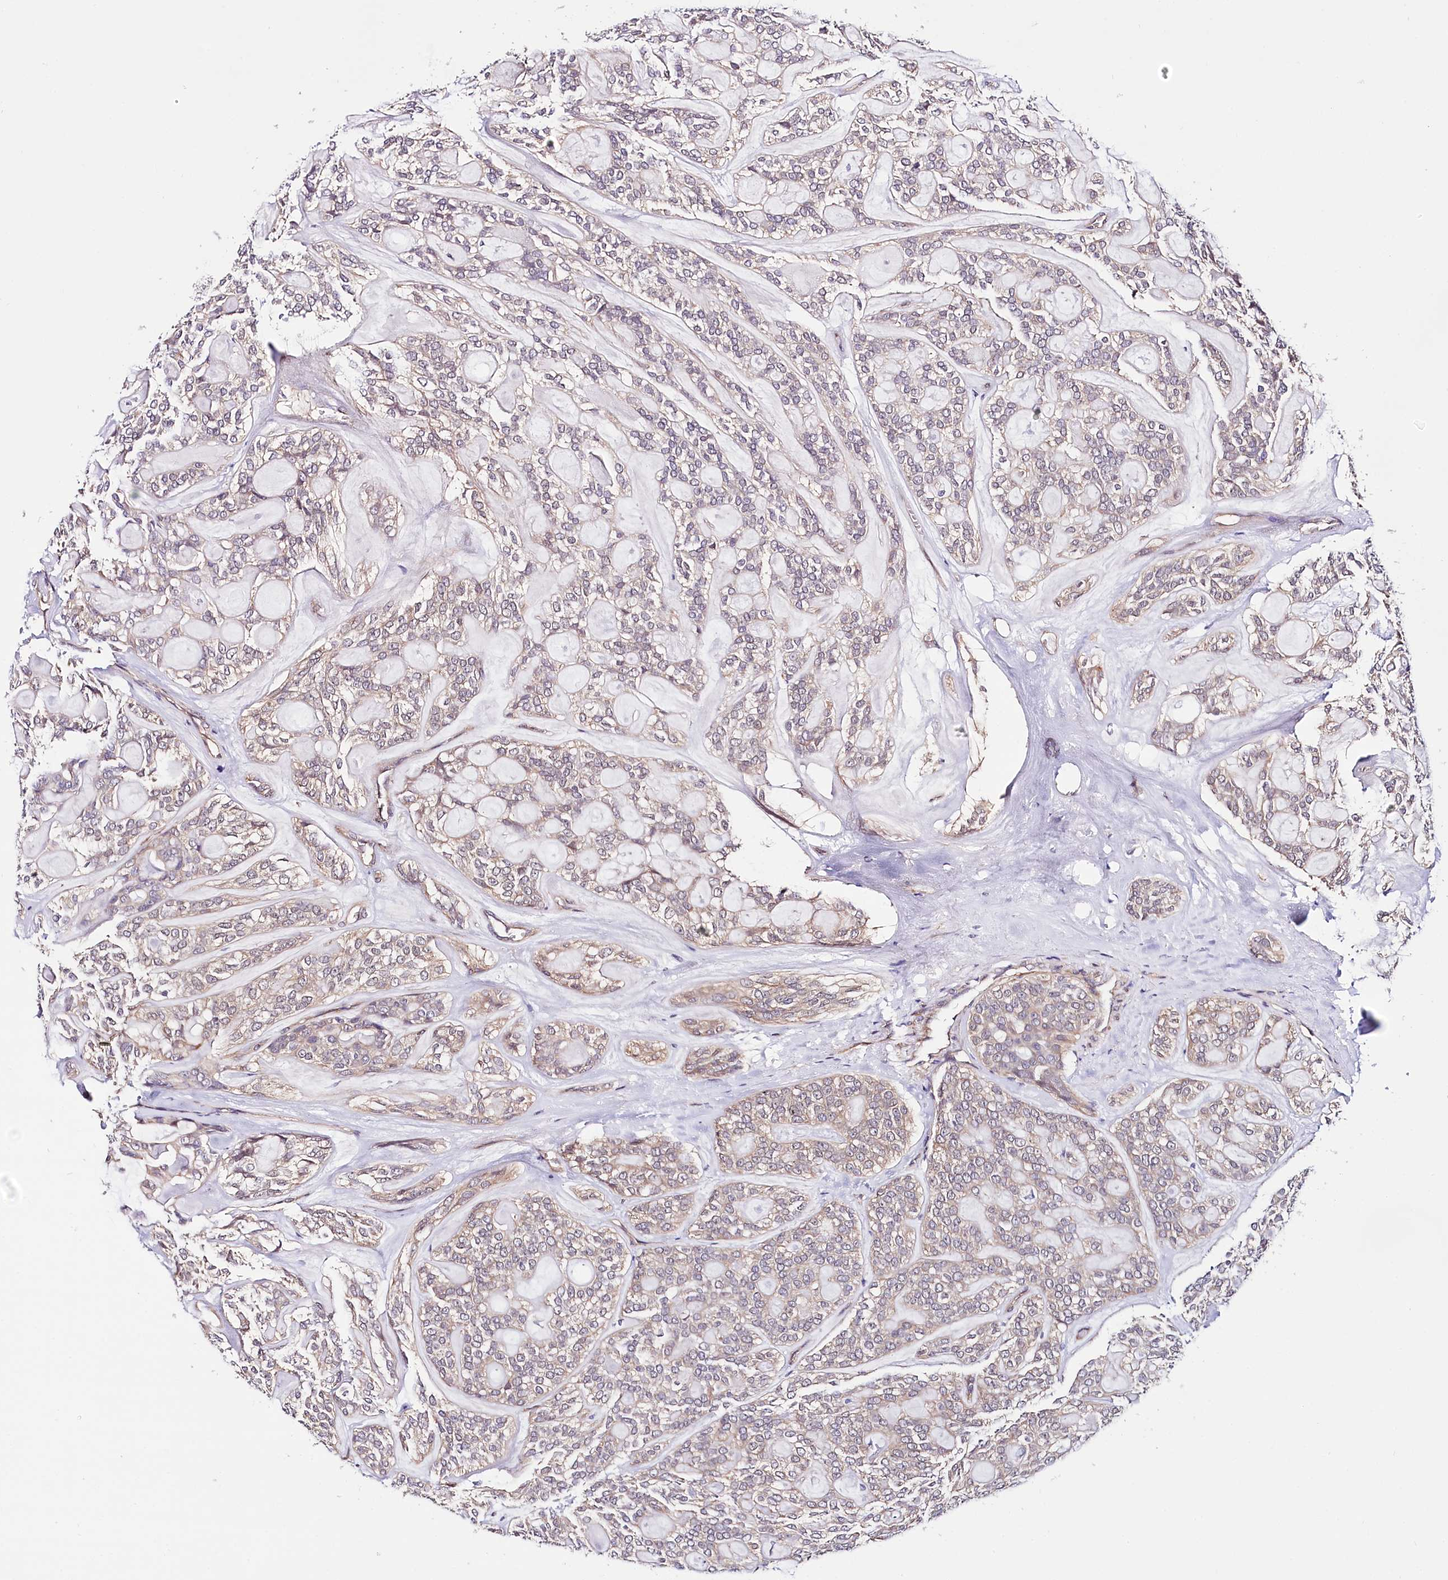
{"staining": {"intensity": "weak", "quantity": "<25%", "location": "cytoplasmic/membranous"}, "tissue": "head and neck cancer", "cell_type": "Tumor cells", "image_type": "cancer", "snomed": [{"axis": "morphology", "description": "Adenocarcinoma, NOS"}, {"axis": "topography", "description": "Head-Neck"}], "caption": "Micrograph shows no significant protein staining in tumor cells of head and neck cancer (adenocarcinoma).", "gene": "PPP2R5B", "patient": {"sex": "male", "age": 66}}